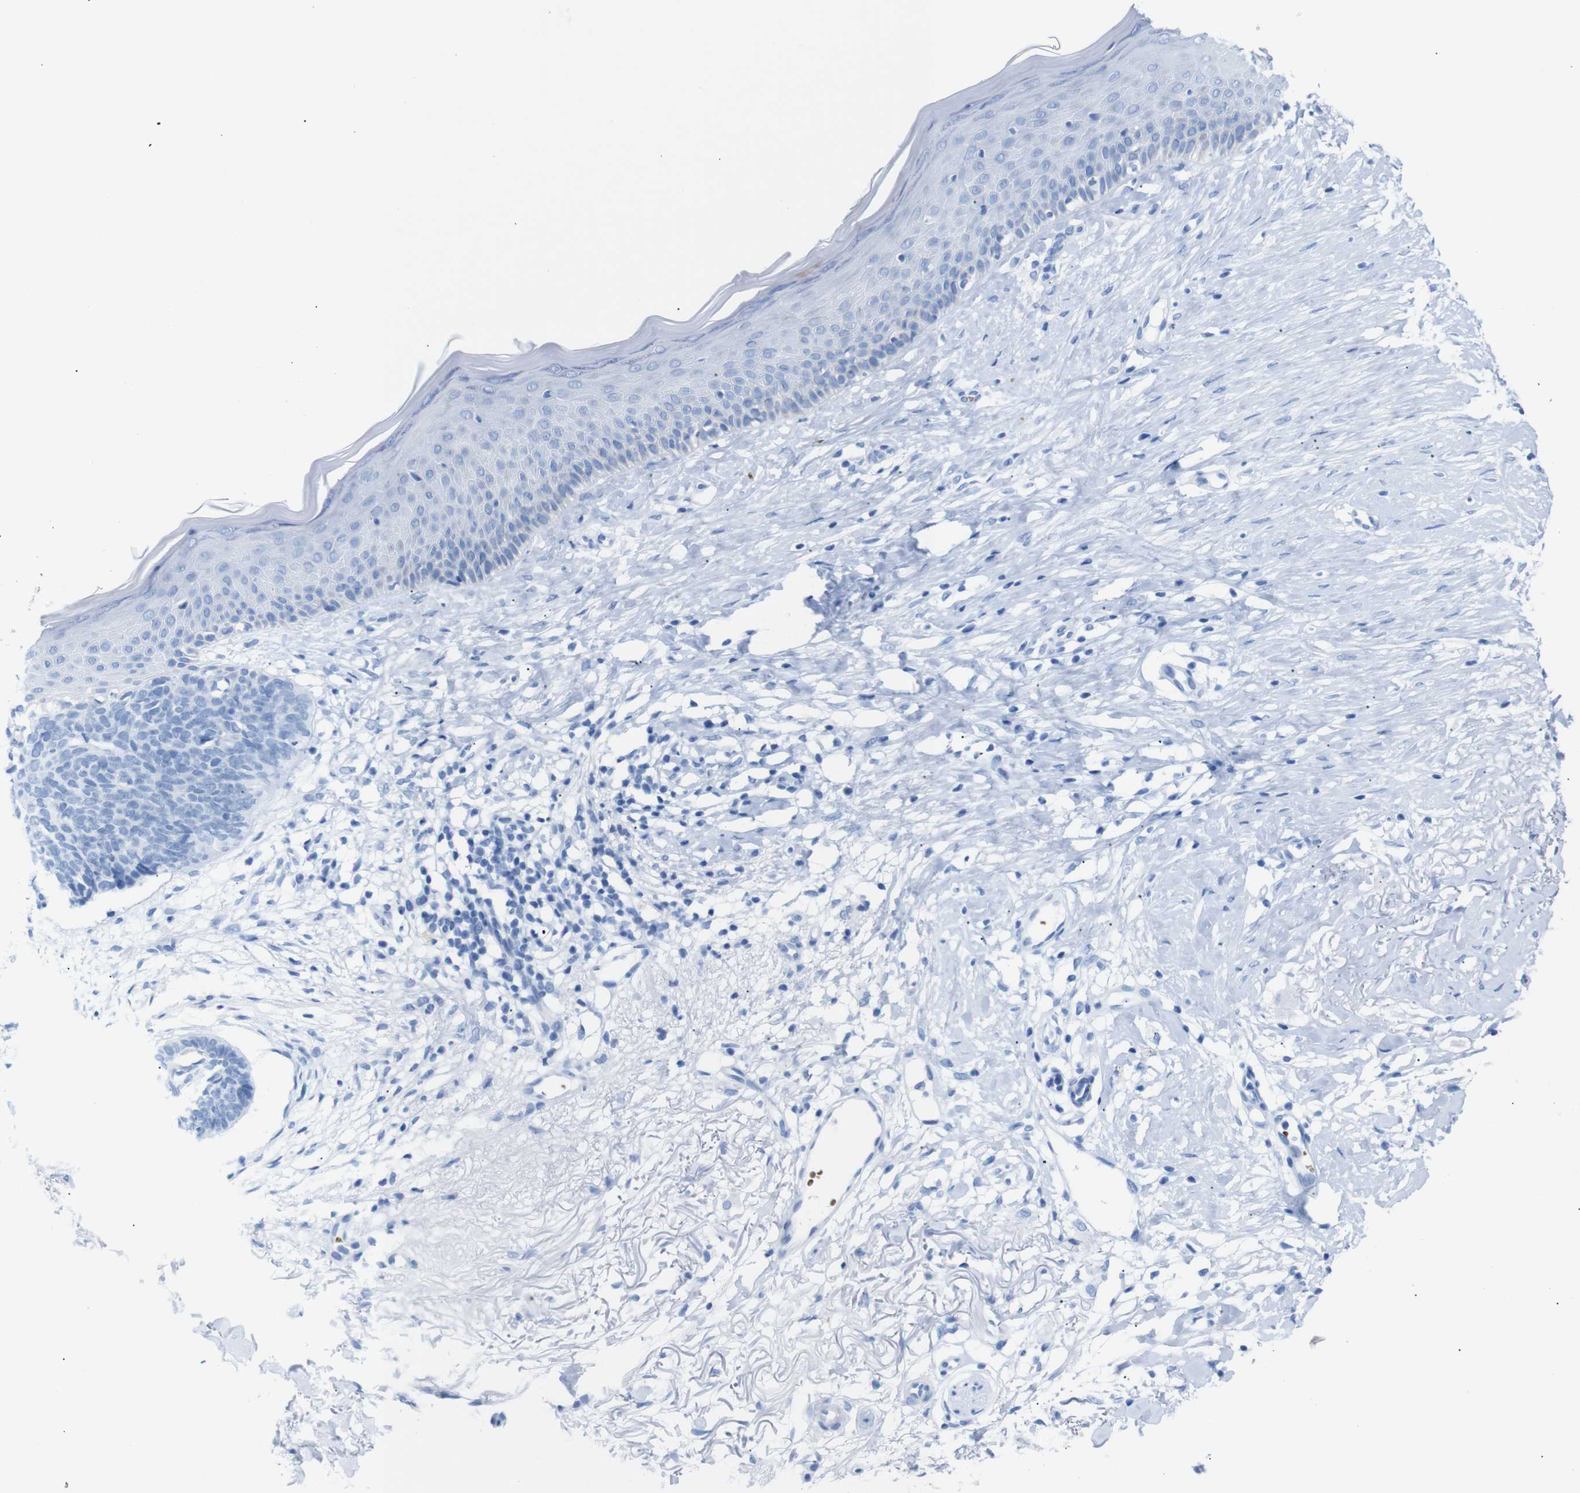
{"staining": {"intensity": "negative", "quantity": "none", "location": "none"}, "tissue": "skin cancer", "cell_type": "Tumor cells", "image_type": "cancer", "snomed": [{"axis": "morphology", "description": "Basal cell carcinoma"}, {"axis": "topography", "description": "Skin"}], "caption": "Skin cancer (basal cell carcinoma) stained for a protein using immunohistochemistry (IHC) demonstrates no positivity tumor cells.", "gene": "ERVMER34-1", "patient": {"sex": "female", "age": 70}}